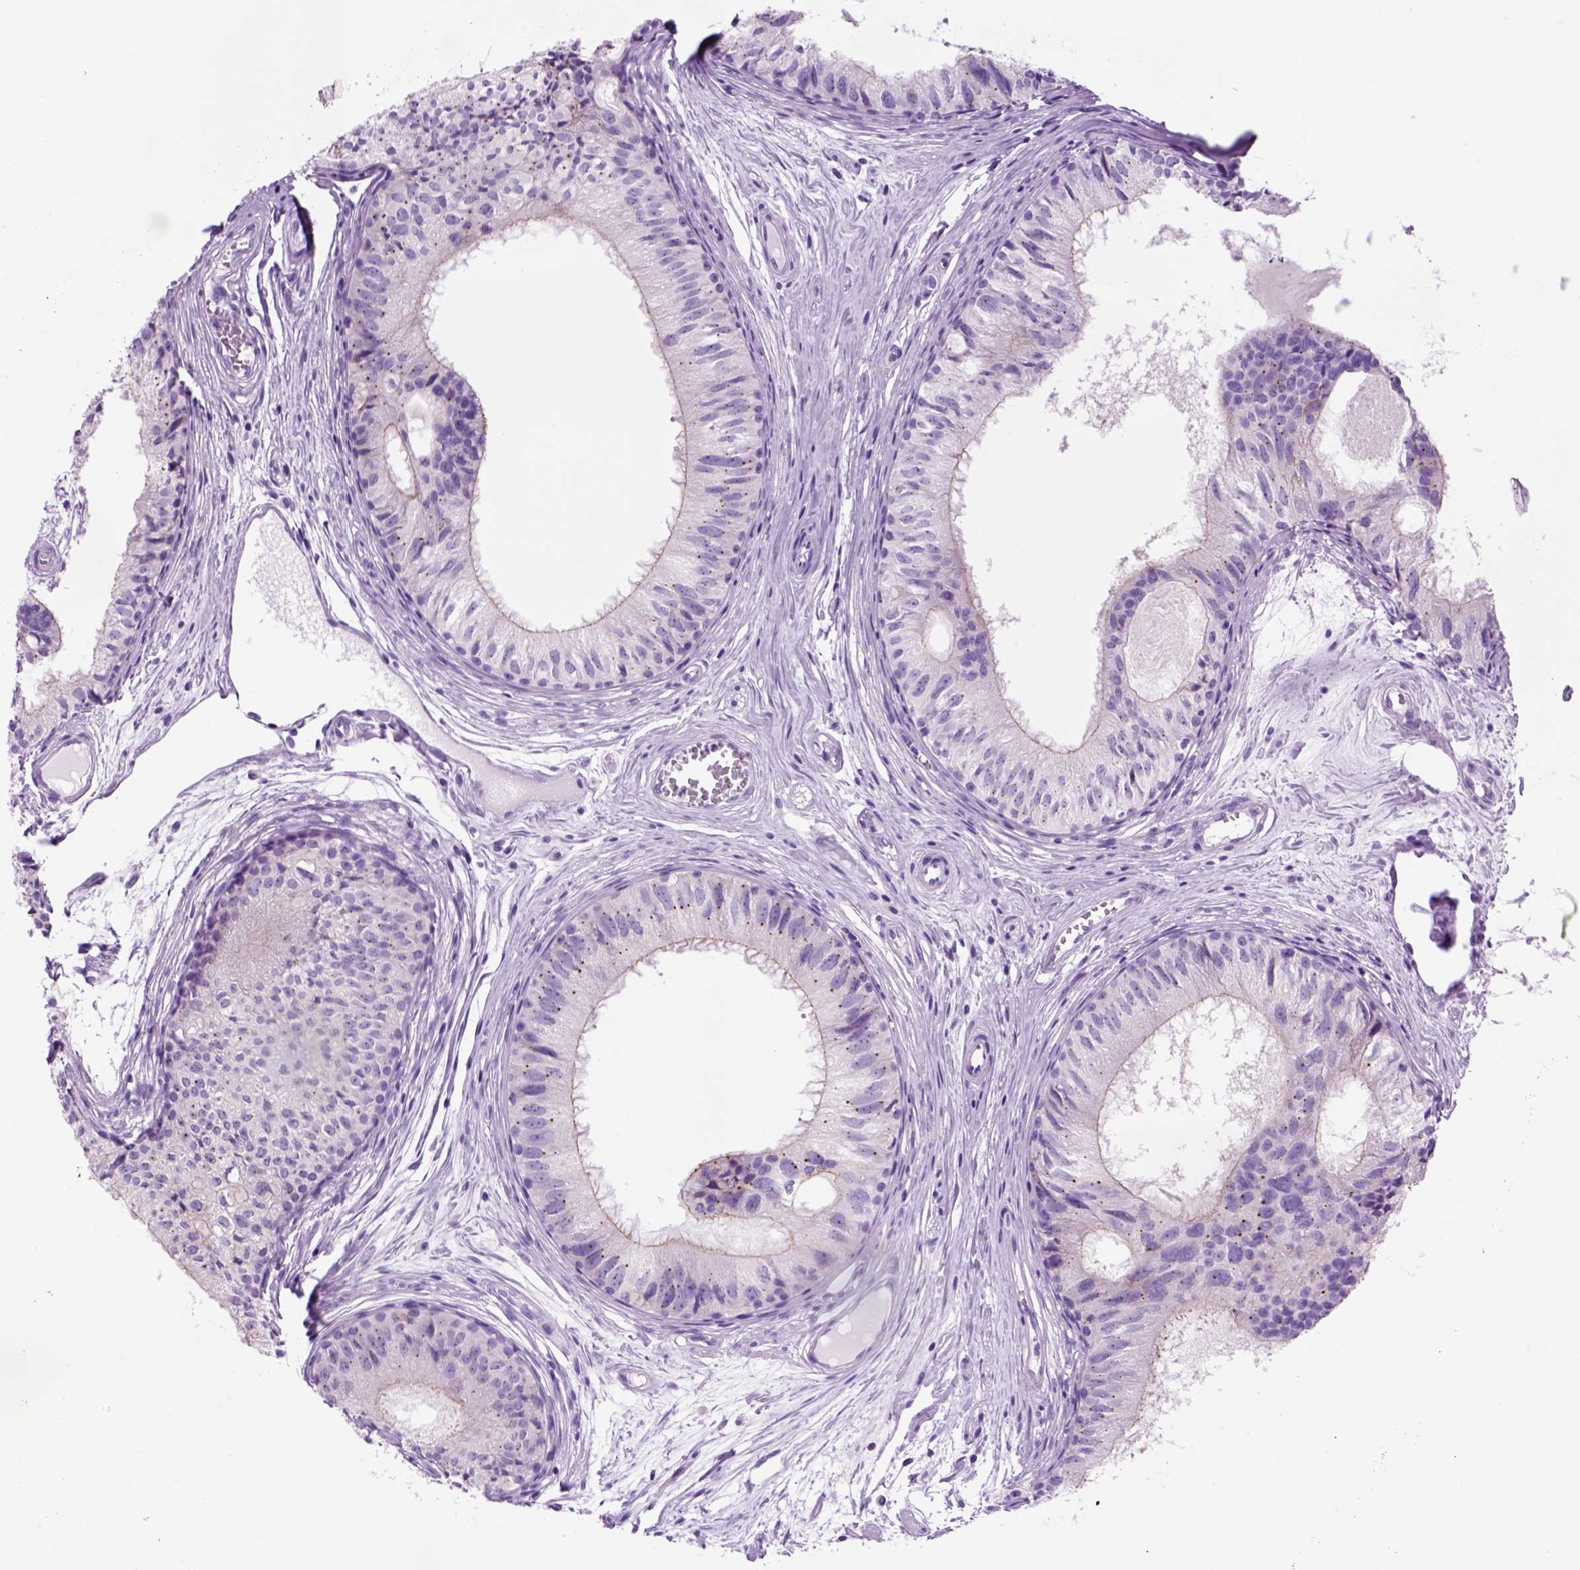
{"staining": {"intensity": "negative", "quantity": "none", "location": "none"}, "tissue": "epididymis", "cell_type": "Glandular cells", "image_type": "normal", "snomed": [{"axis": "morphology", "description": "Normal tissue, NOS"}, {"axis": "topography", "description": "Epididymis"}], "caption": "Immunohistochemistry image of benign epididymis: human epididymis stained with DAB displays no significant protein expression in glandular cells.", "gene": "HHIPL2", "patient": {"sex": "male", "age": 25}}